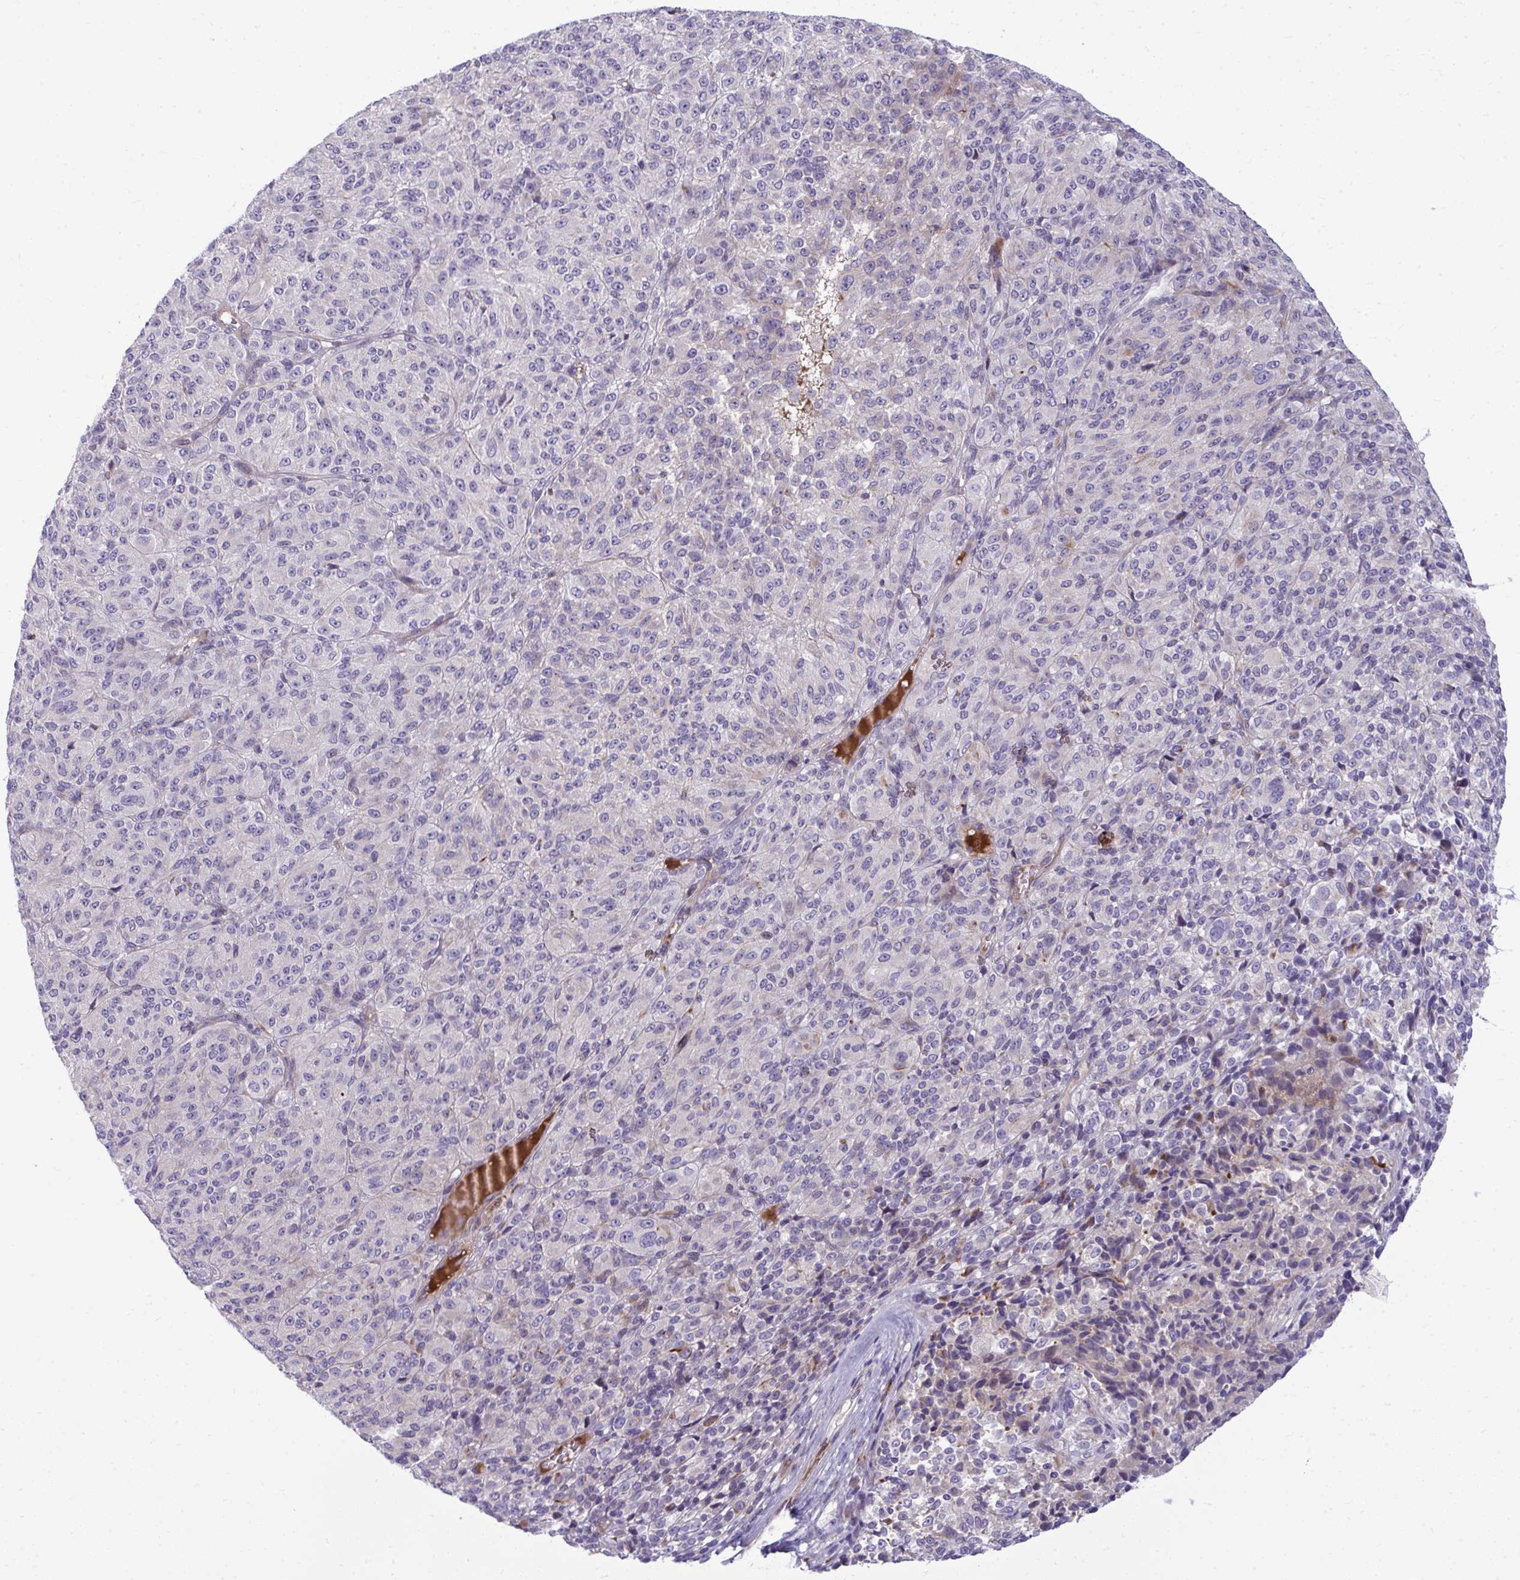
{"staining": {"intensity": "negative", "quantity": "none", "location": "none"}, "tissue": "melanoma", "cell_type": "Tumor cells", "image_type": "cancer", "snomed": [{"axis": "morphology", "description": "Malignant melanoma, Metastatic site"}, {"axis": "topography", "description": "Brain"}], "caption": "The immunohistochemistry (IHC) micrograph has no significant expression in tumor cells of melanoma tissue.", "gene": "SLC14A1", "patient": {"sex": "female", "age": 56}}